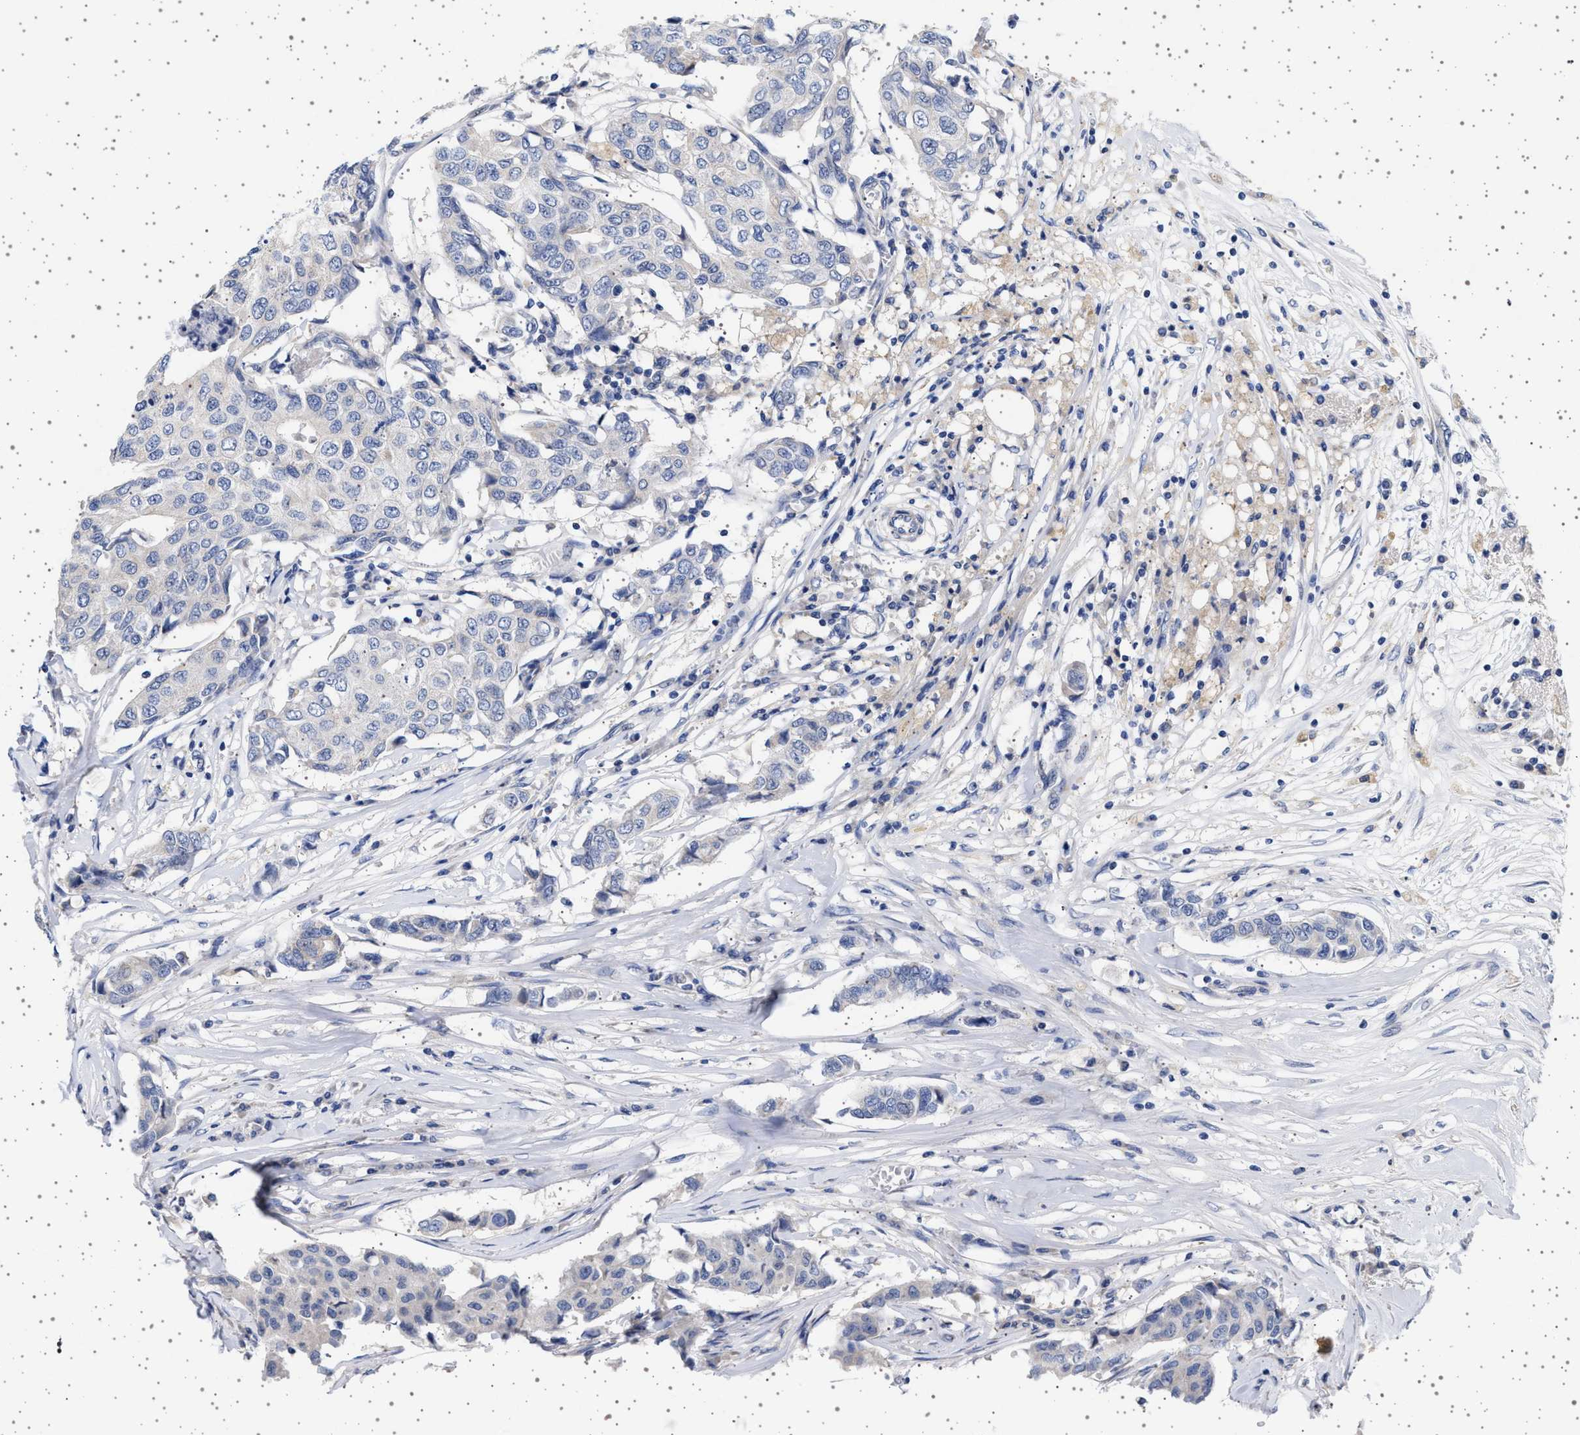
{"staining": {"intensity": "negative", "quantity": "none", "location": "none"}, "tissue": "breast cancer", "cell_type": "Tumor cells", "image_type": "cancer", "snomed": [{"axis": "morphology", "description": "Duct carcinoma"}, {"axis": "topography", "description": "Breast"}], "caption": "High power microscopy image of an immunohistochemistry image of invasive ductal carcinoma (breast), revealing no significant staining in tumor cells.", "gene": "TRMT10B", "patient": {"sex": "female", "age": 80}}